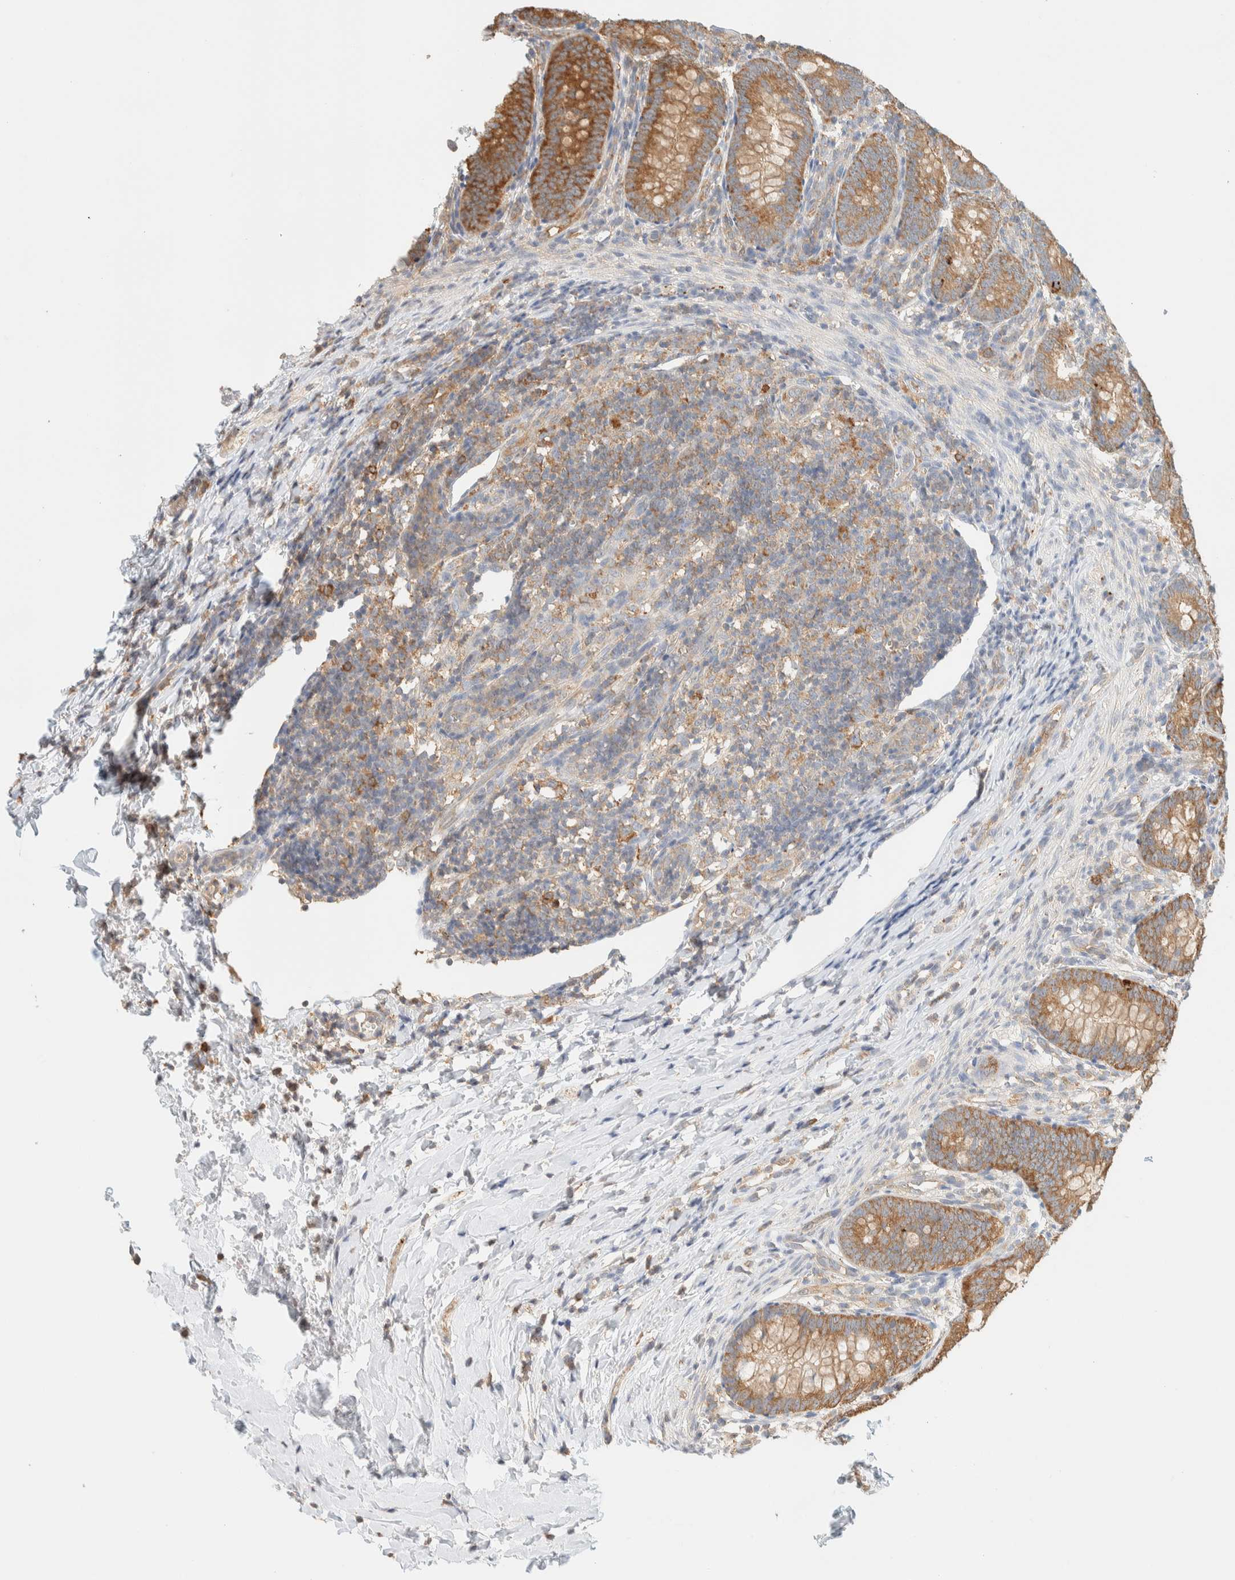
{"staining": {"intensity": "moderate", "quantity": ">75%", "location": "cytoplasmic/membranous"}, "tissue": "appendix", "cell_type": "Glandular cells", "image_type": "normal", "snomed": [{"axis": "morphology", "description": "Normal tissue, NOS"}, {"axis": "topography", "description": "Appendix"}], "caption": "A brown stain shows moderate cytoplasmic/membranous positivity of a protein in glandular cells of unremarkable human appendix. Using DAB (brown) and hematoxylin (blue) stains, captured at high magnification using brightfield microscopy.", "gene": "TBC1D8B", "patient": {"sex": "male", "age": 1}}